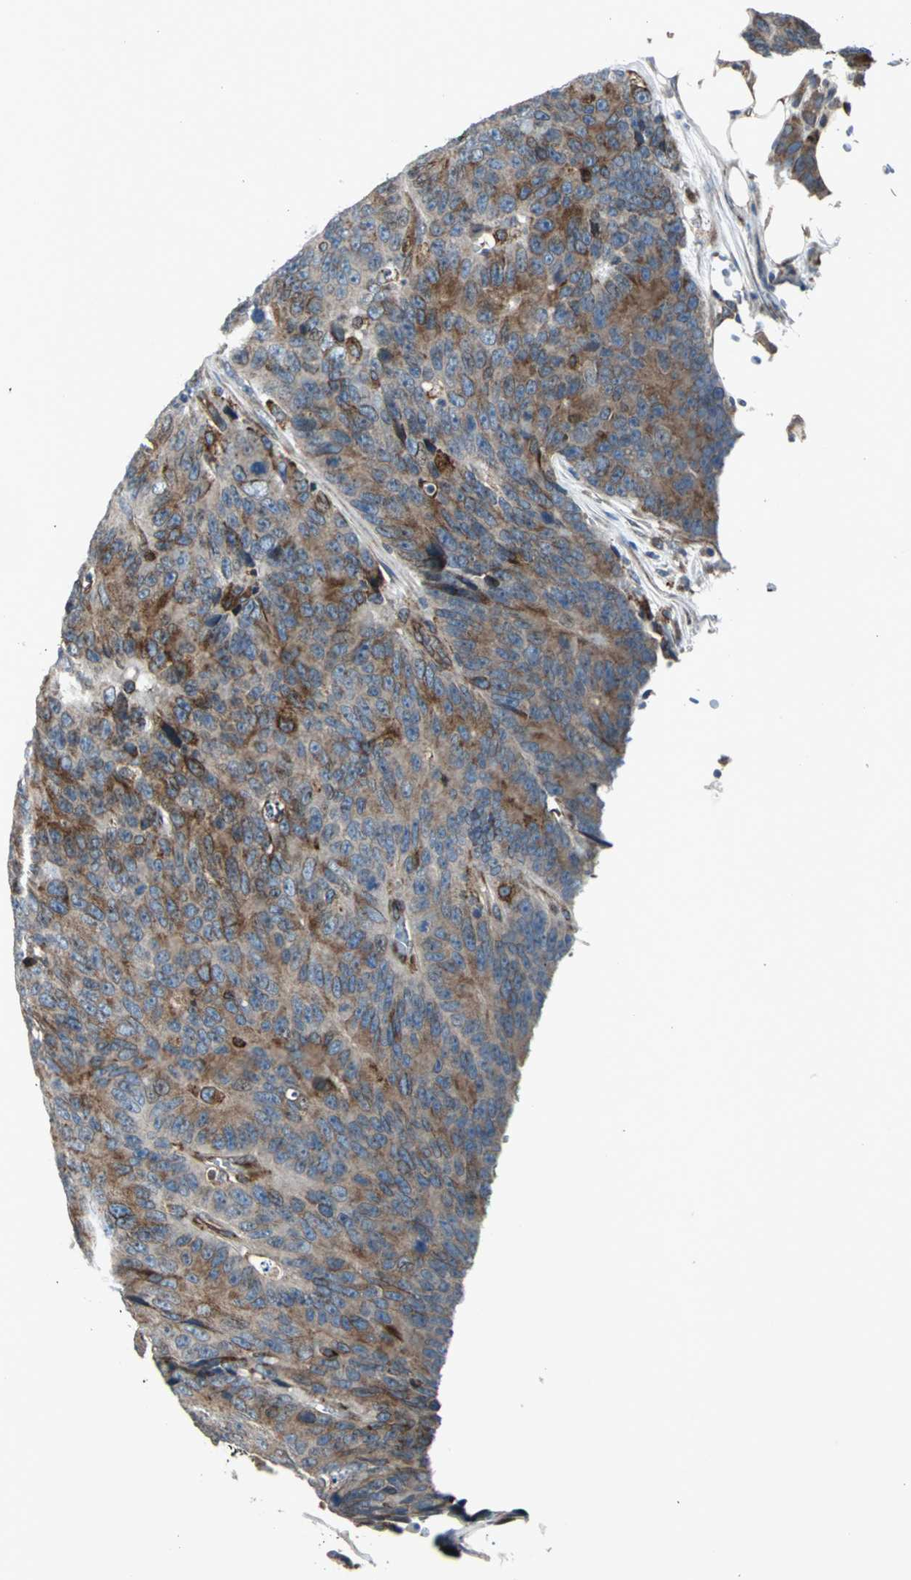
{"staining": {"intensity": "moderate", "quantity": ">75%", "location": "cytoplasmic/membranous"}, "tissue": "colorectal cancer", "cell_type": "Tumor cells", "image_type": "cancer", "snomed": [{"axis": "morphology", "description": "Adenocarcinoma, NOS"}, {"axis": "topography", "description": "Colon"}], "caption": "Moderate cytoplasmic/membranous staining is identified in approximately >75% of tumor cells in colorectal cancer.", "gene": "HTATIP2", "patient": {"sex": "female", "age": 86}}